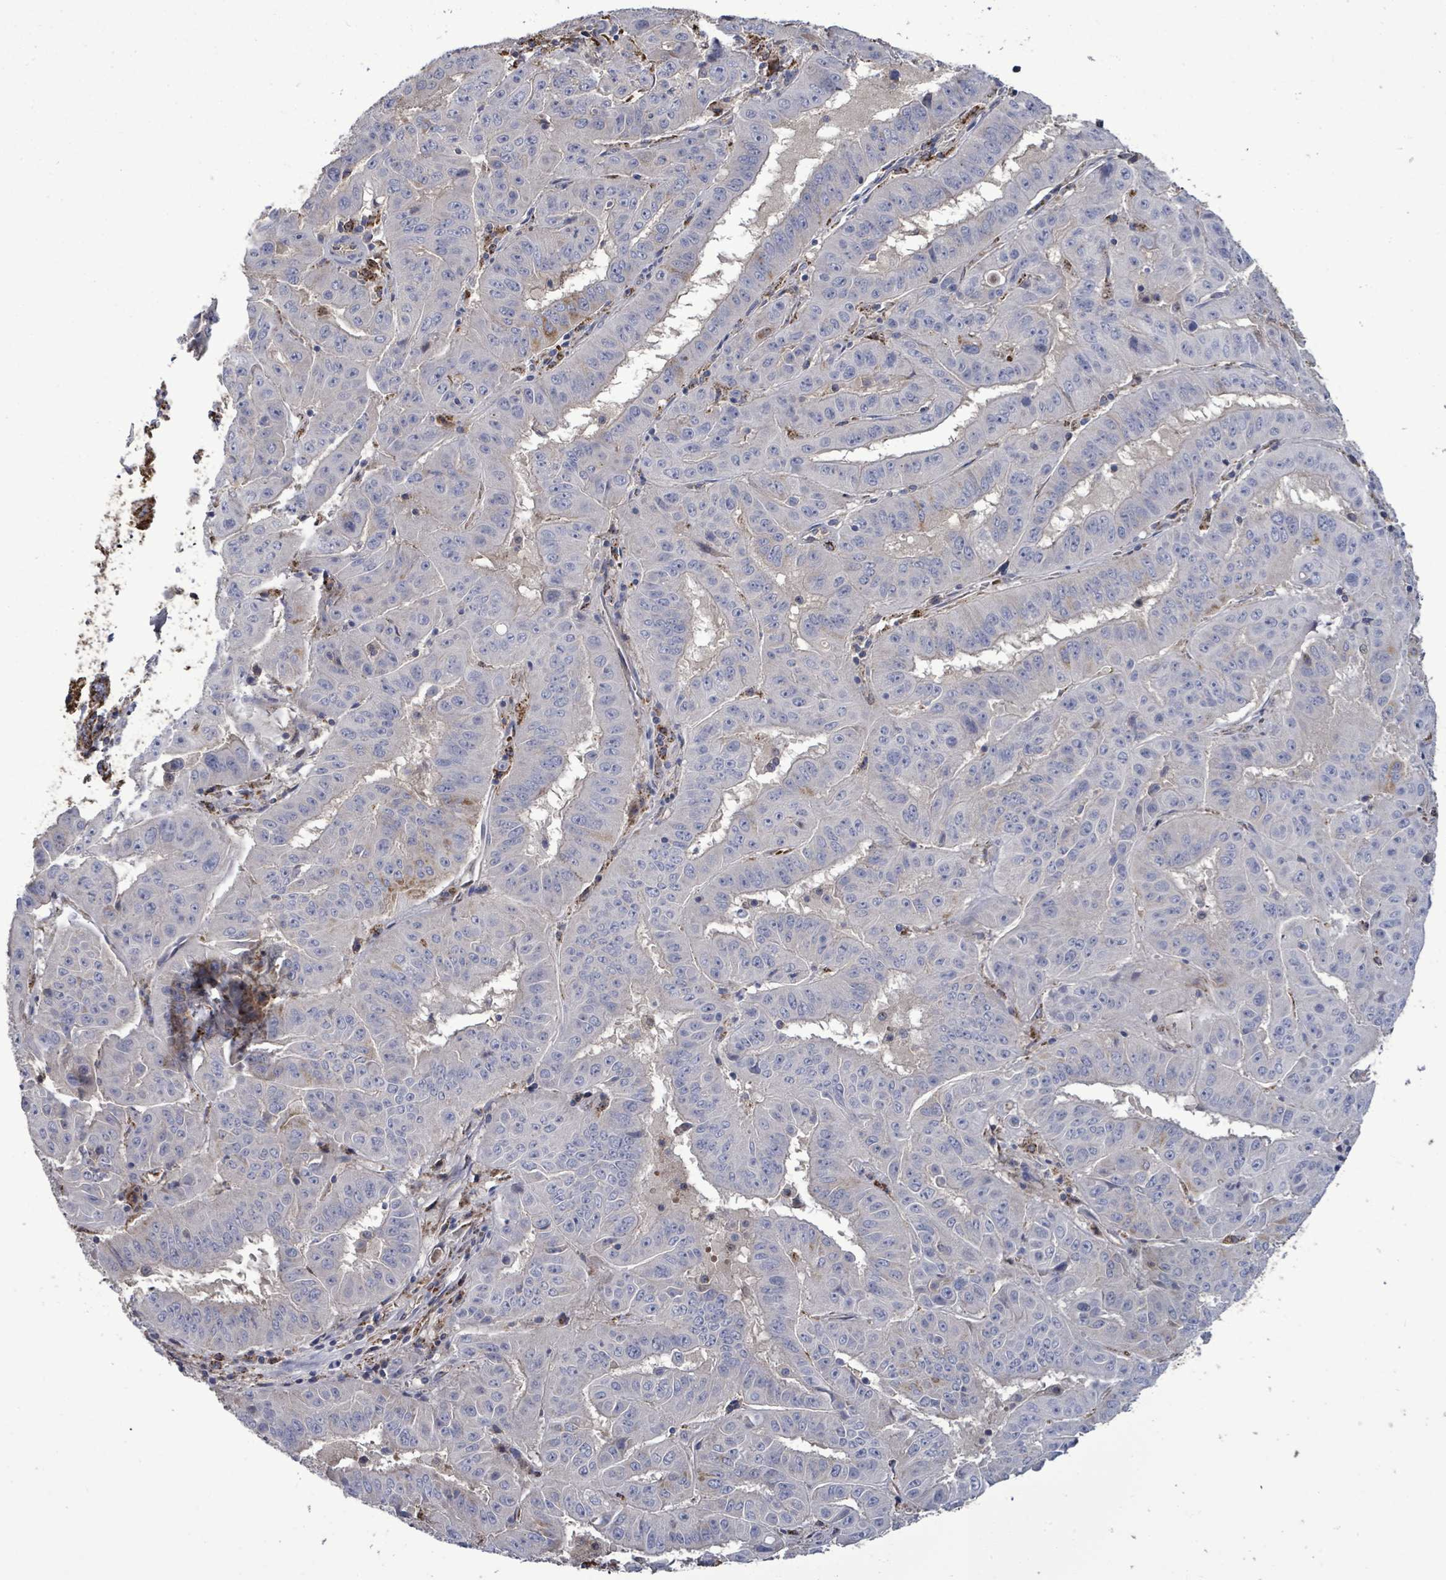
{"staining": {"intensity": "negative", "quantity": "none", "location": "none"}, "tissue": "pancreatic cancer", "cell_type": "Tumor cells", "image_type": "cancer", "snomed": [{"axis": "morphology", "description": "Adenocarcinoma, NOS"}, {"axis": "topography", "description": "Pancreas"}], "caption": "High power microscopy image of an immunohistochemistry photomicrograph of pancreatic adenocarcinoma, revealing no significant staining in tumor cells. The staining is performed using DAB (3,3'-diaminobenzidine) brown chromogen with nuclei counter-stained in using hematoxylin.", "gene": "MTMR12", "patient": {"sex": "male", "age": 63}}